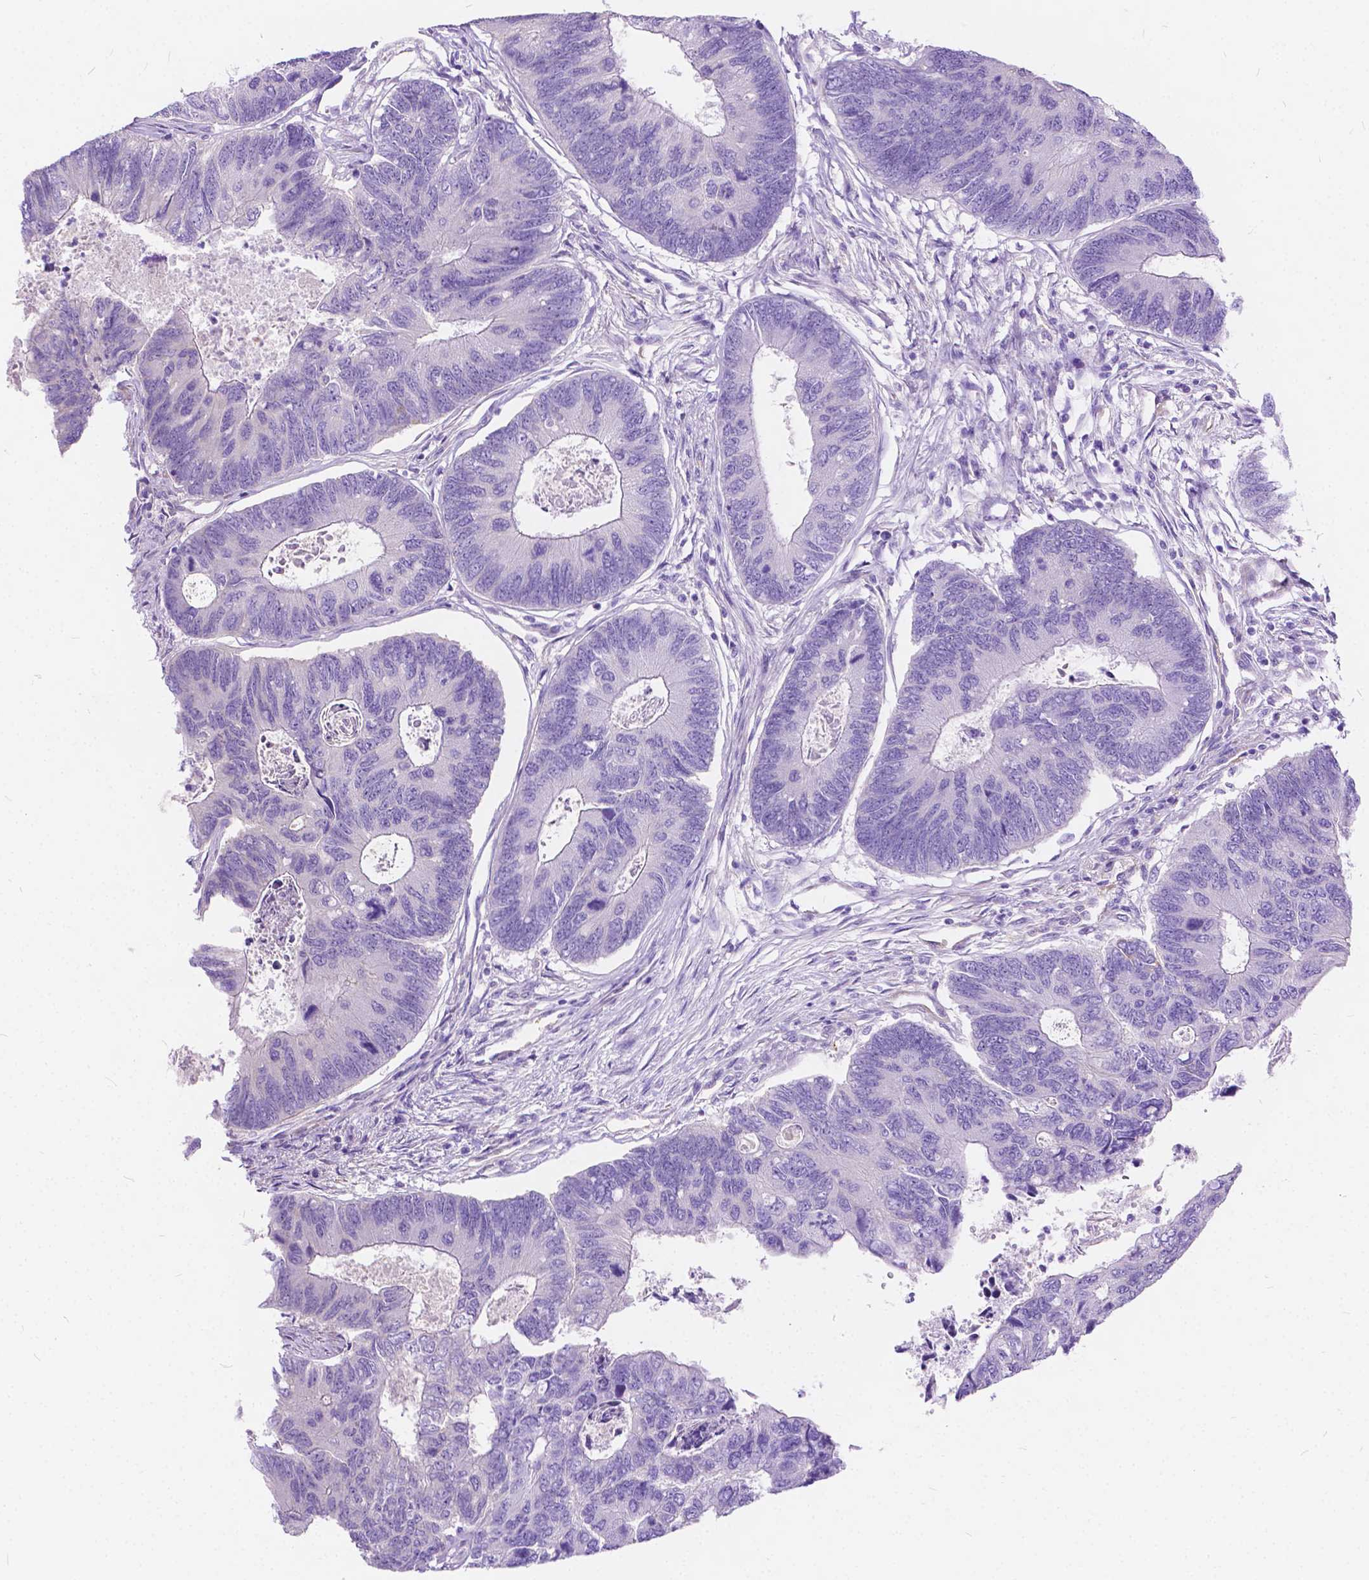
{"staining": {"intensity": "negative", "quantity": "none", "location": "none"}, "tissue": "colorectal cancer", "cell_type": "Tumor cells", "image_type": "cancer", "snomed": [{"axis": "morphology", "description": "Adenocarcinoma, NOS"}, {"axis": "topography", "description": "Colon"}], "caption": "Micrograph shows no significant protein staining in tumor cells of colorectal cancer (adenocarcinoma).", "gene": "CHRM1", "patient": {"sex": "female", "age": 67}}